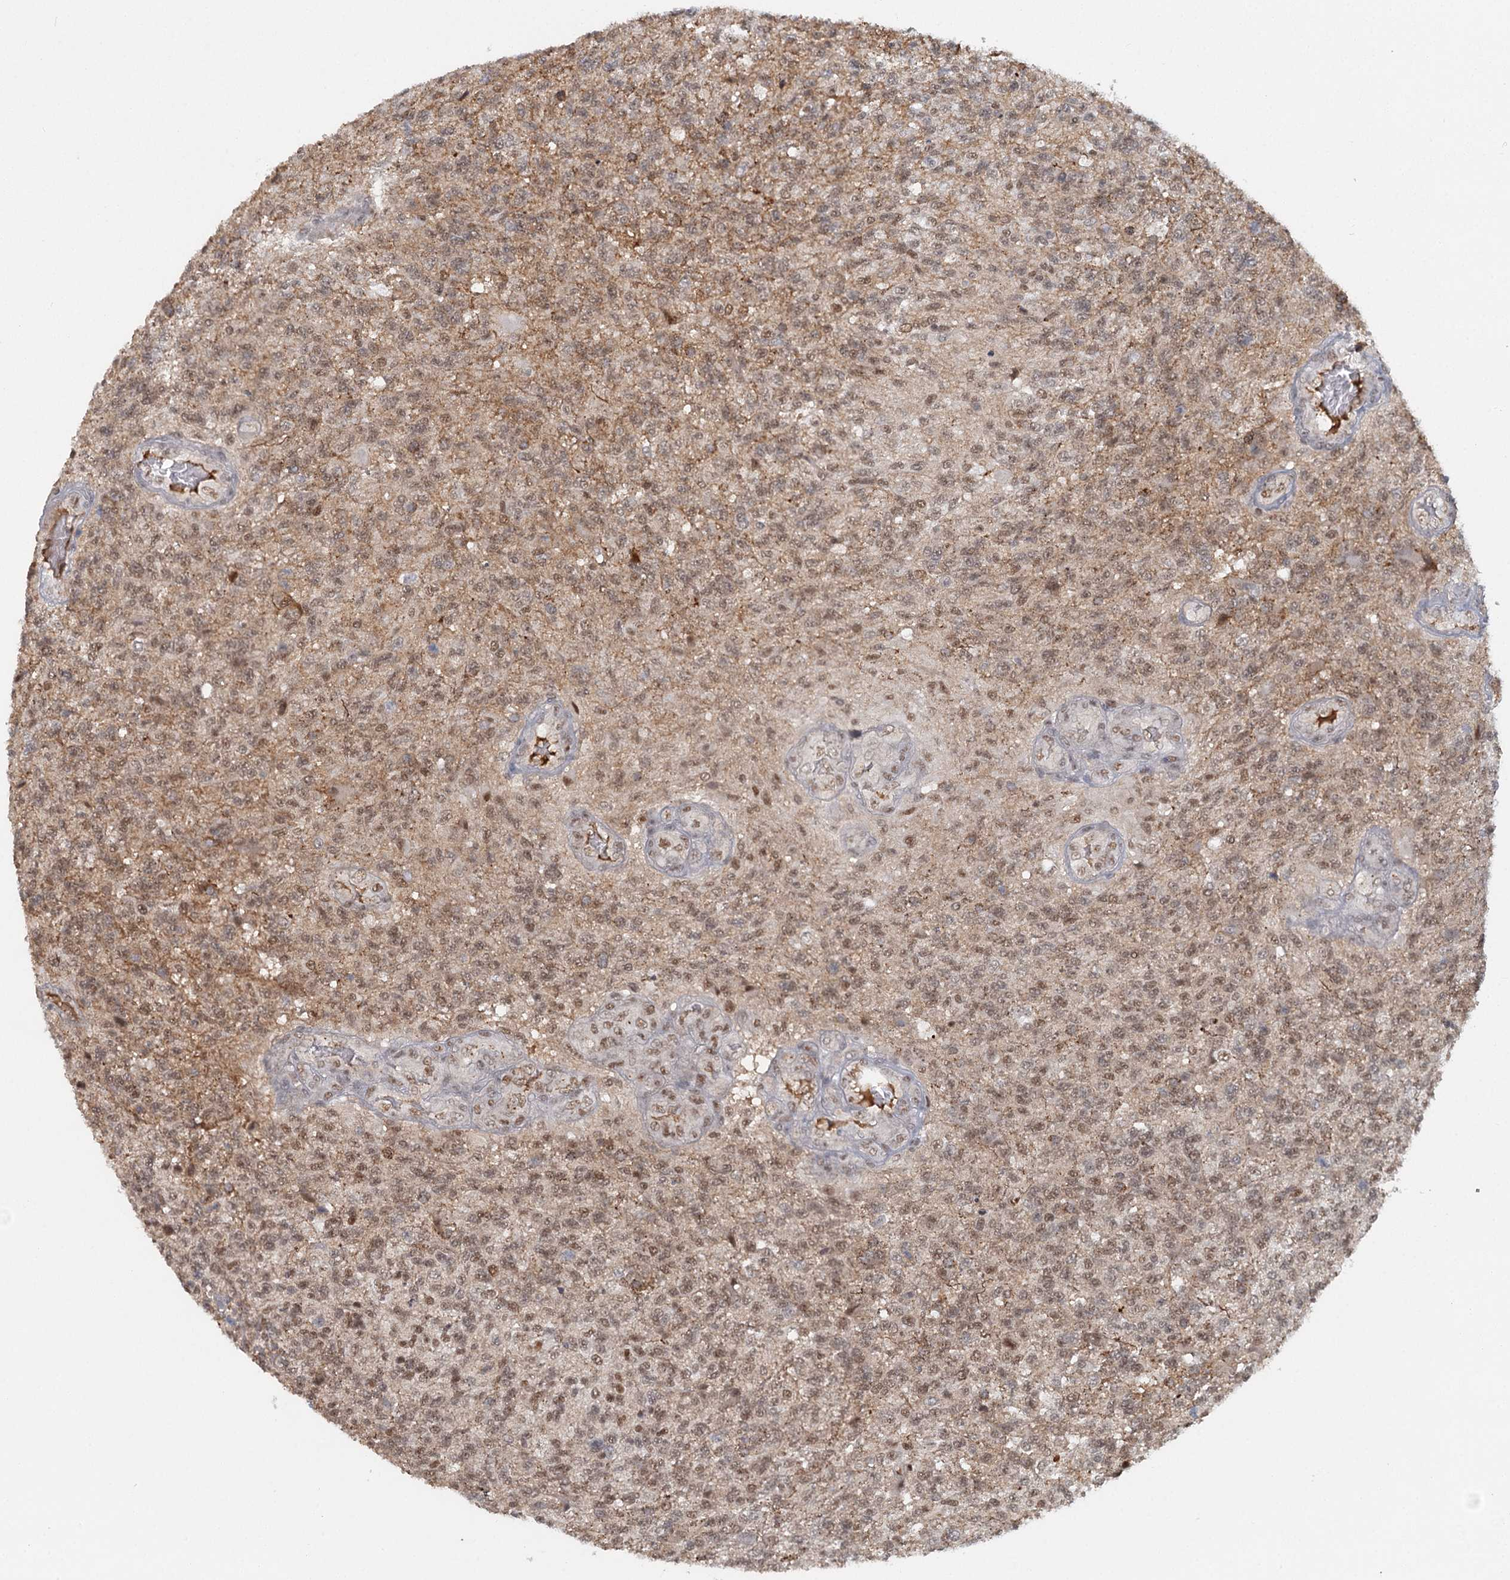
{"staining": {"intensity": "moderate", "quantity": ">75%", "location": "nuclear"}, "tissue": "glioma", "cell_type": "Tumor cells", "image_type": "cancer", "snomed": [{"axis": "morphology", "description": "Glioma, malignant, High grade"}, {"axis": "topography", "description": "Brain"}], "caption": "Glioma stained for a protein shows moderate nuclear positivity in tumor cells.", "gene": "GPATCH11", "patient": {"sex": "male", "age": 56}}